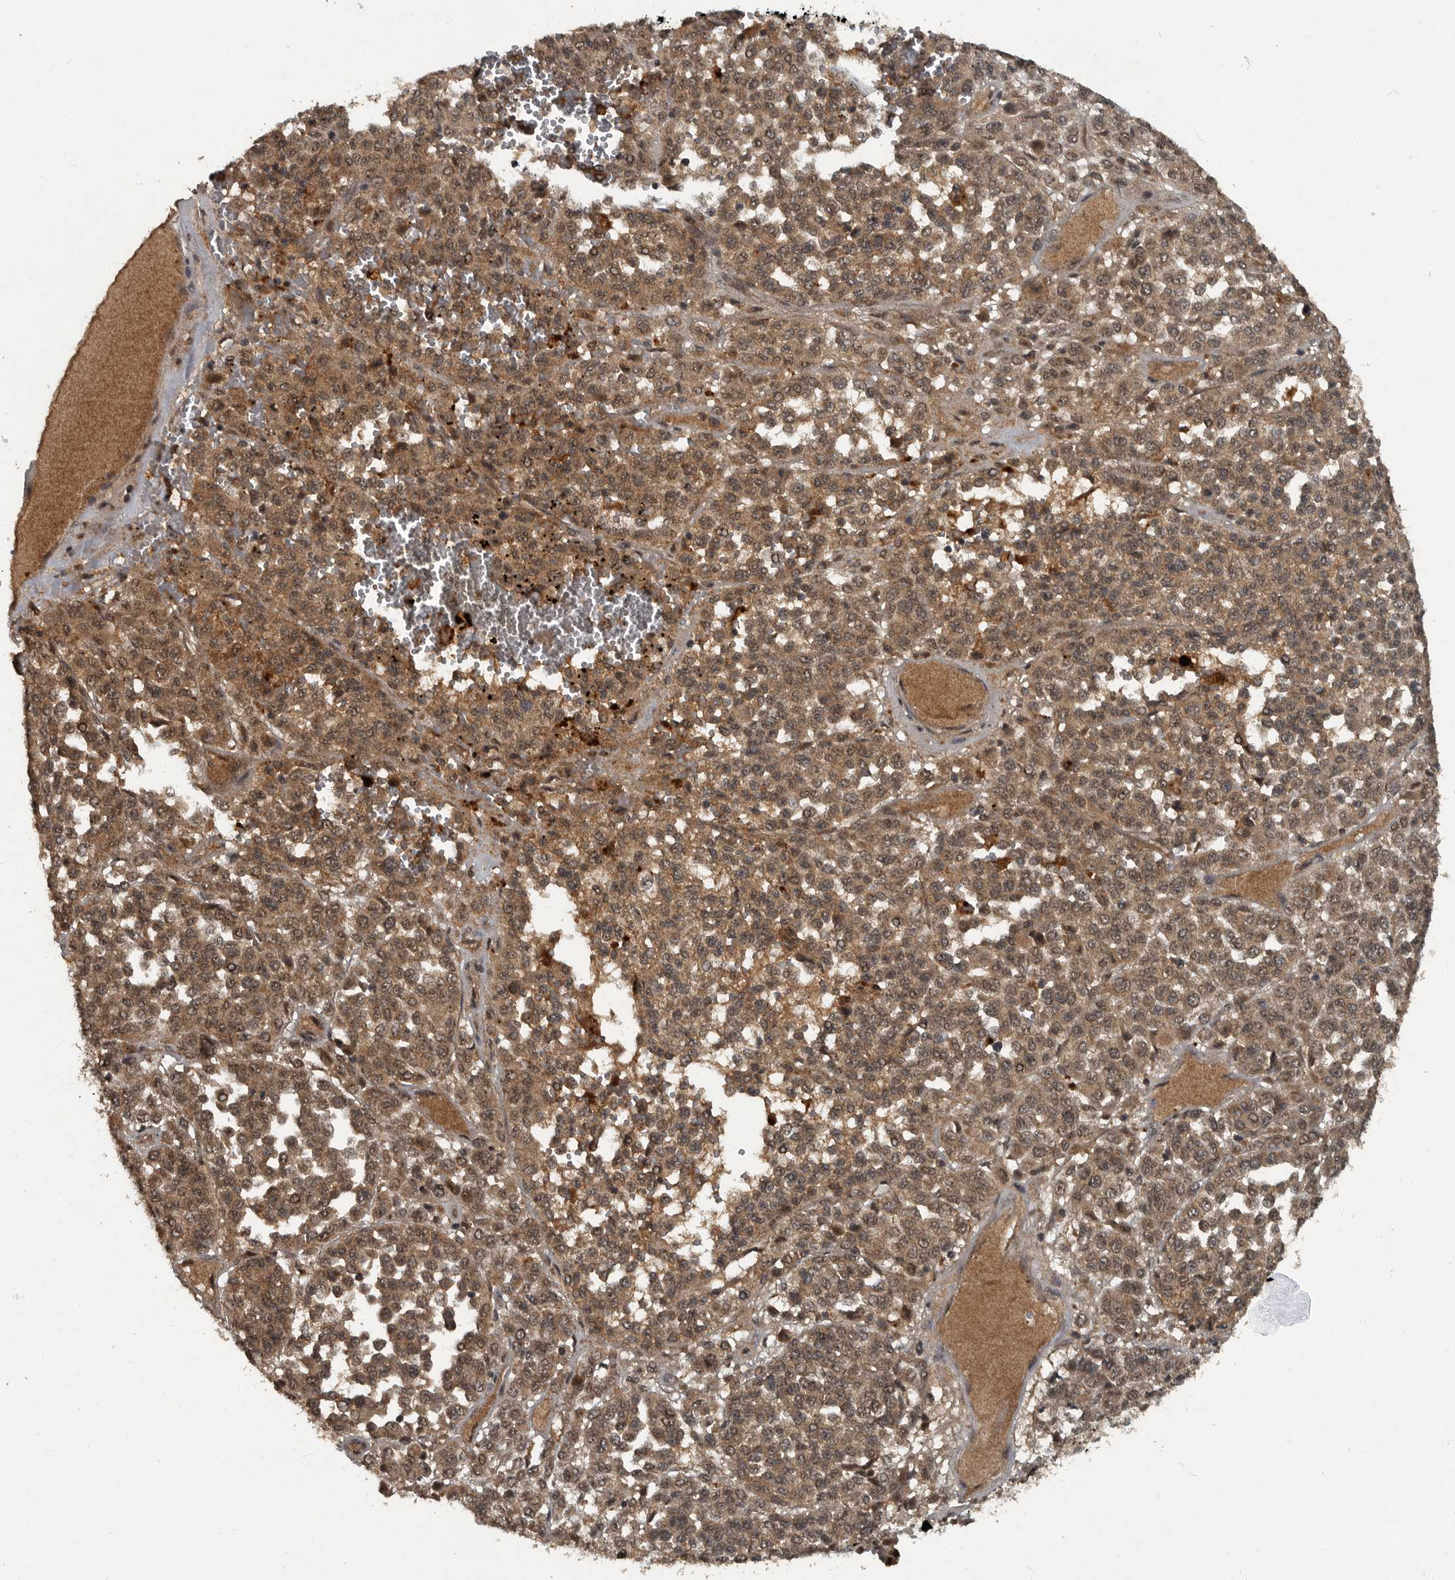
{"staining": {"intensity": "moderate", "quantity": ">75%", "location": "cytoplasmic/membranous,nuclear"}, "tissue": "melanoma", "cell_type": "Tumor cells", "image_type": "cancer", "snomed": [{"axis": "morphology", "description": "Malignant melanoma, Metastatic site"}, {"axis": "topography", "description": "Pancreas"}], "caption": "Protein staining displays moderate cytoplasmic/membranous and nuclear staining in about >75% of tumor cells in melanoma.", "gene": "FOXO1", "patient": {"sex": "female", "age": 30}}